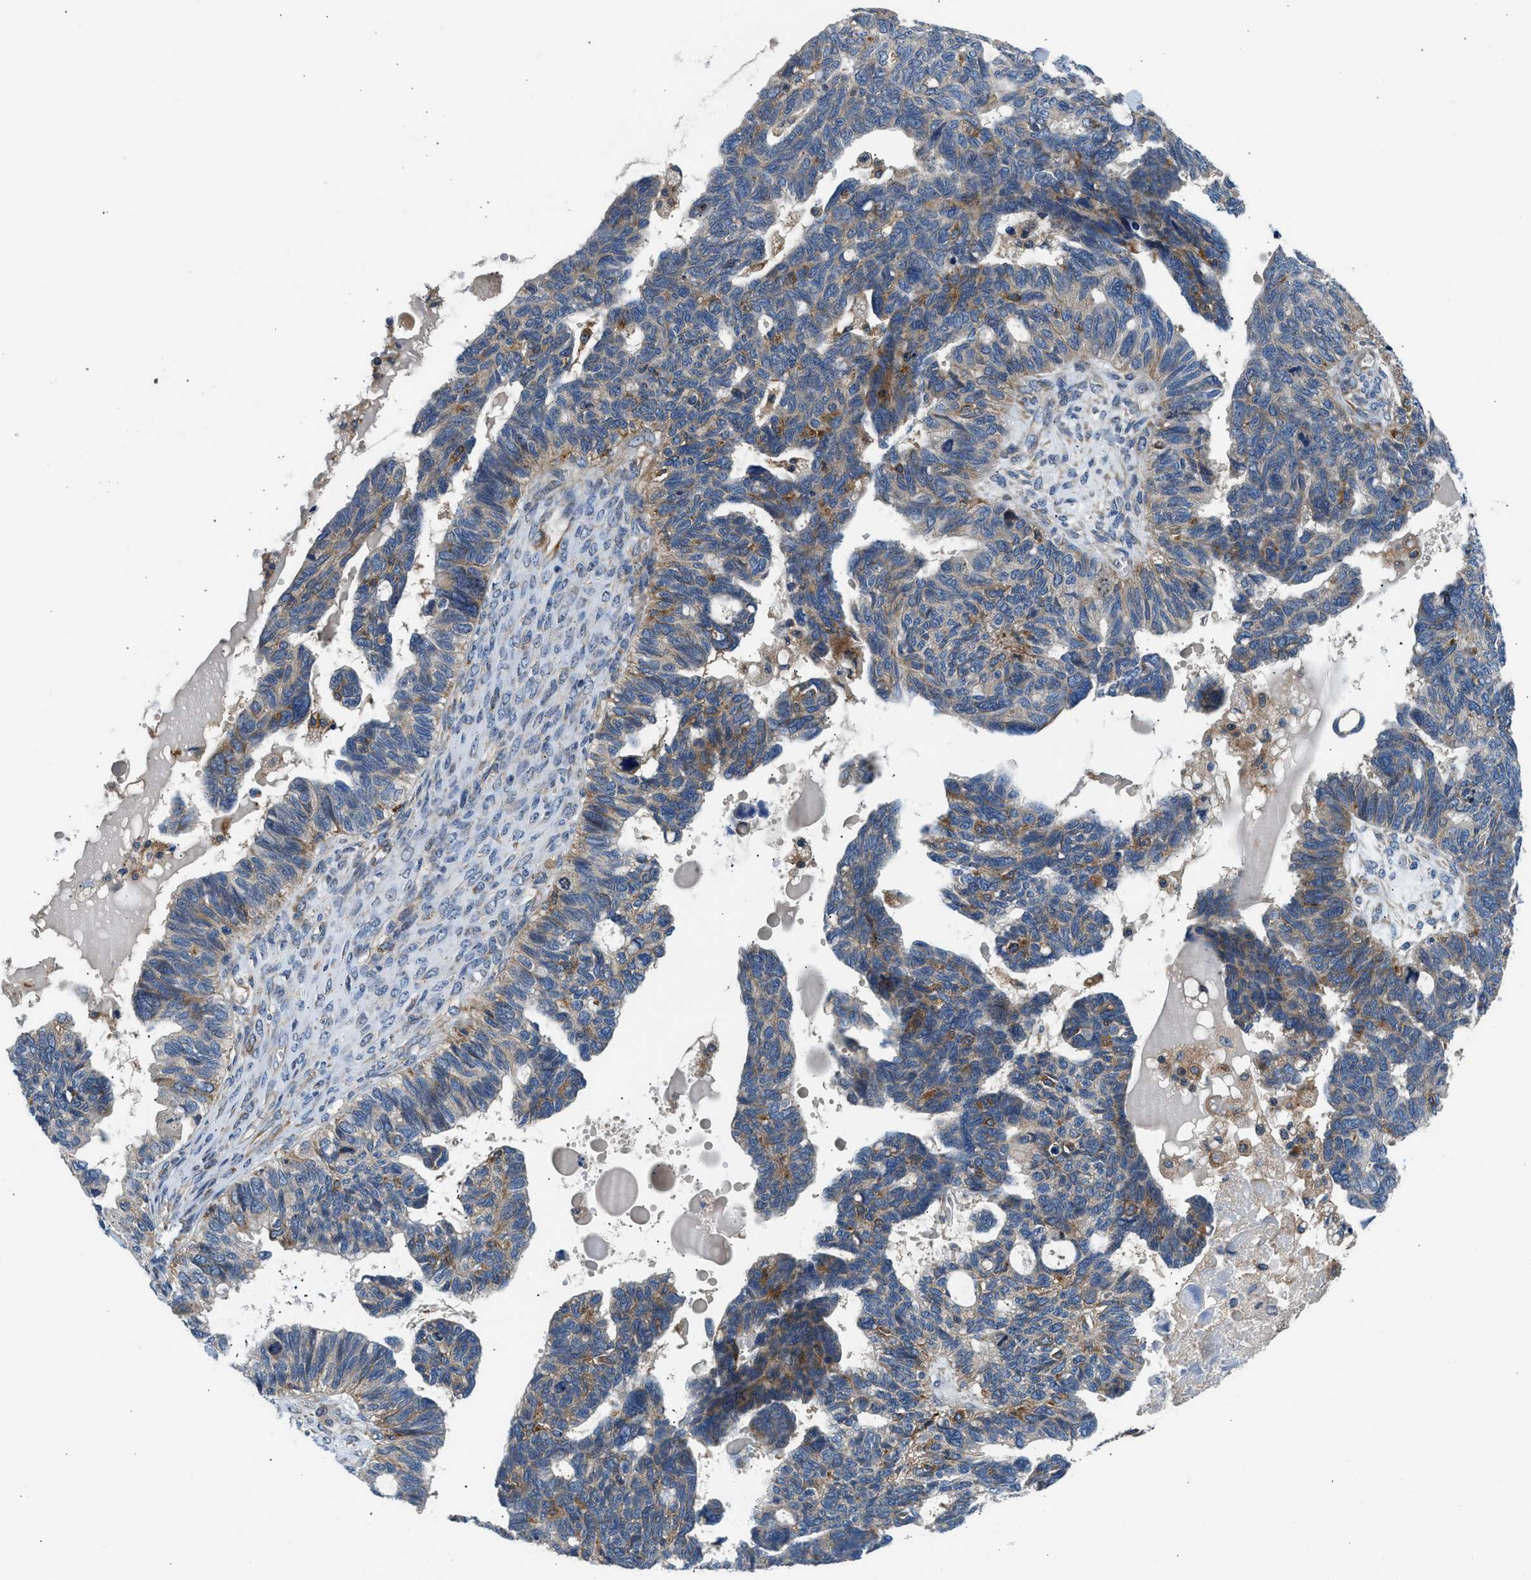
{"staining": {"intensity": "moderate", "quantity": "25%-75%", "location": "cytoplasmic/membranous"}, "tissue": "ovarian cancer", "cell_type": "Tumor cells", "image_type": "cancer", "snomed": [{"axis": "morphology", "description": "Cystadenocarcinoma, serous, NOS"}, {"axis": "topography", "description": "Ovary"}], "caption": "Immunohistochemical staining of ovarian serous cystadenocarcinoma reveals medium levels of moderate cytoplasmic/membranous protein staining in about 25%-75% of tumor cells.", "gene": "LPIN2", "patient": {"sex": "female", "age": 79}}